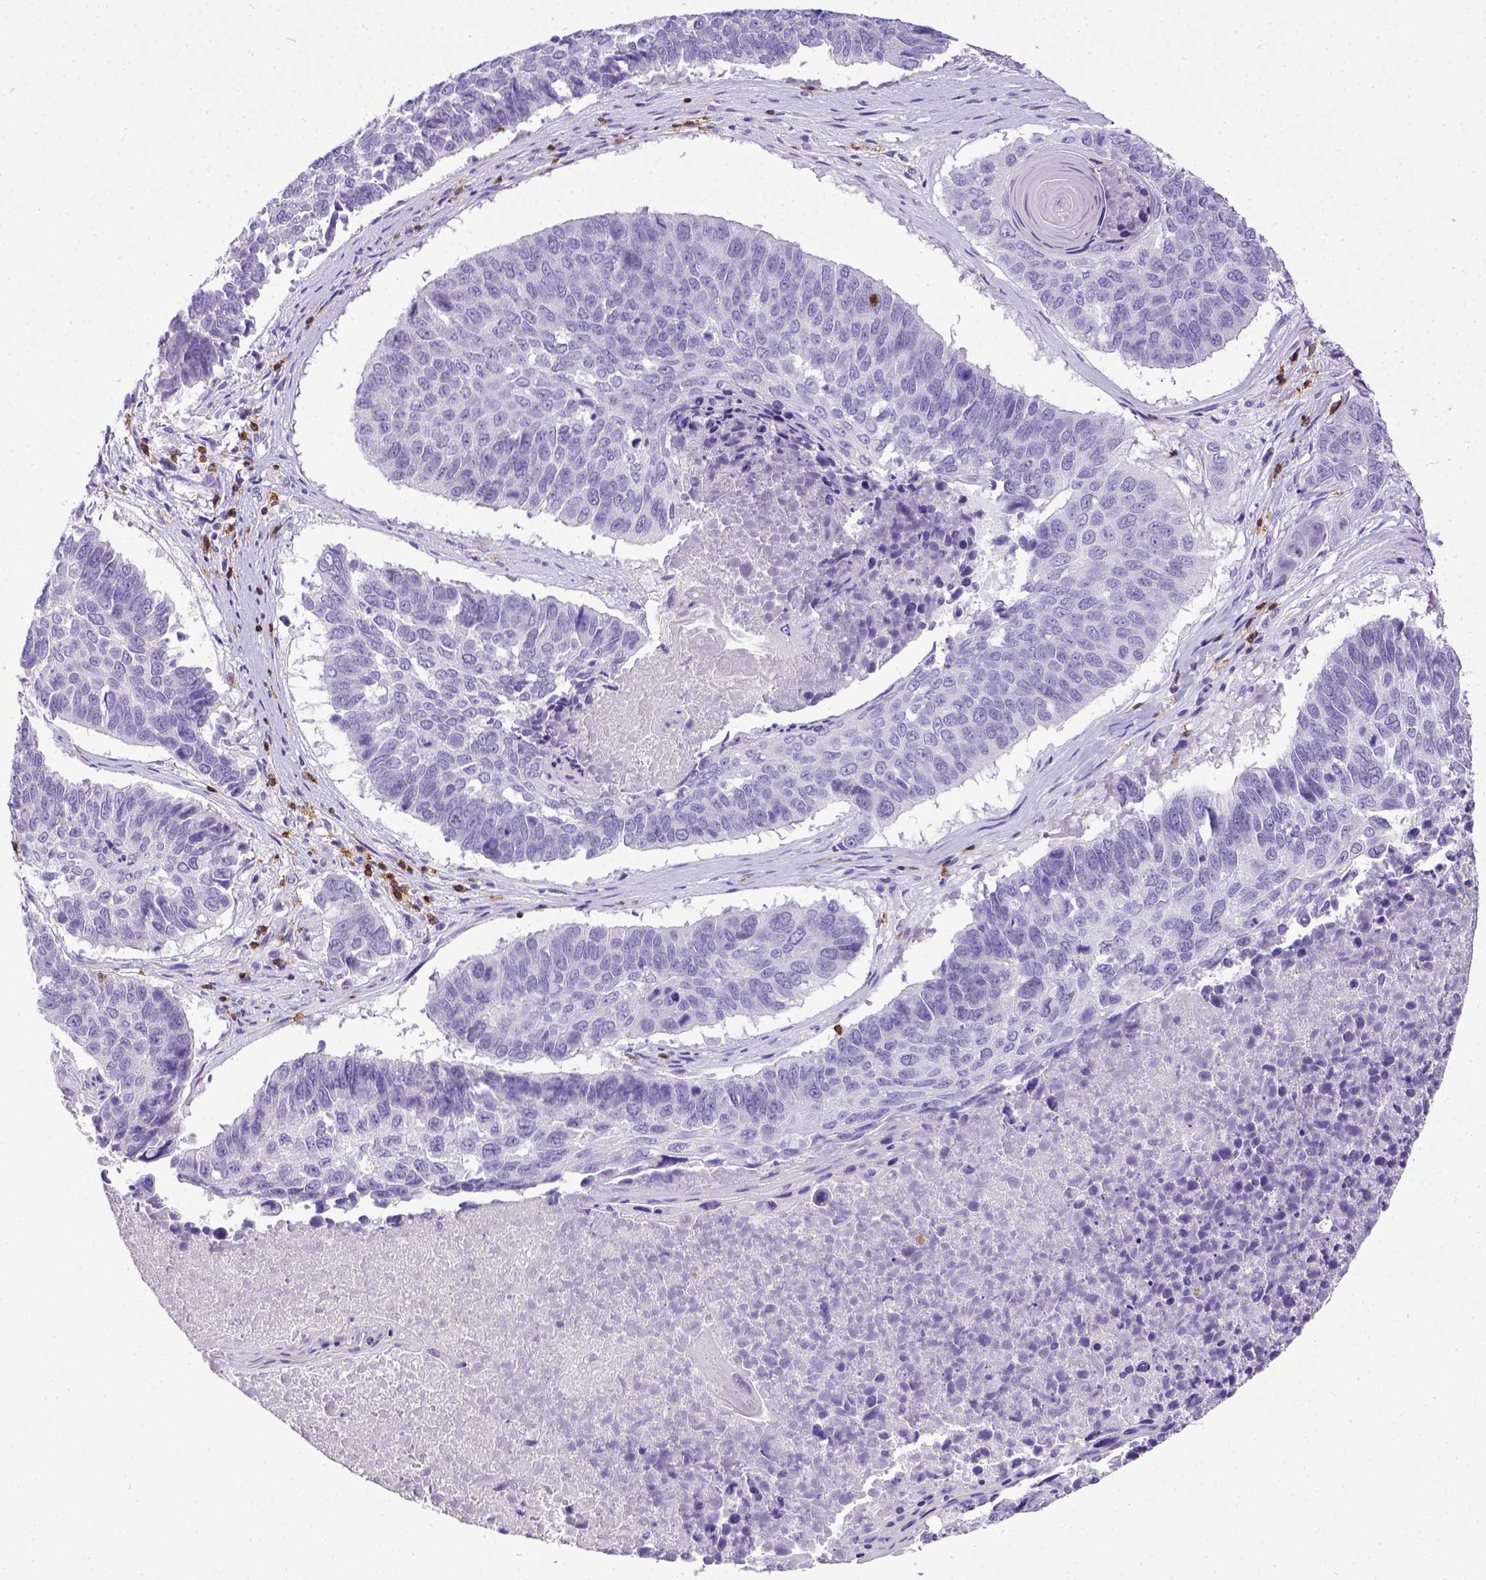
{"staining": {"intensity": "negative", "quantity": "none", "location": "none"}, "tissue": "lung cancer", "cell_type": "Tumor cells", "image_type": "cancer", "snomed": [{"axis": "morphology", "description": "Squamous cell carcinoma, NOS"}, {"axis": "topography", "description": "Lung"}], "caption": "This is an immunohistochemistry histopathology image of lung cancer (squamous cell carcinoma). There is no positivity in tumor cells.", "gene": "CD3E", "patient": {"sex": "male", "age": 73}}